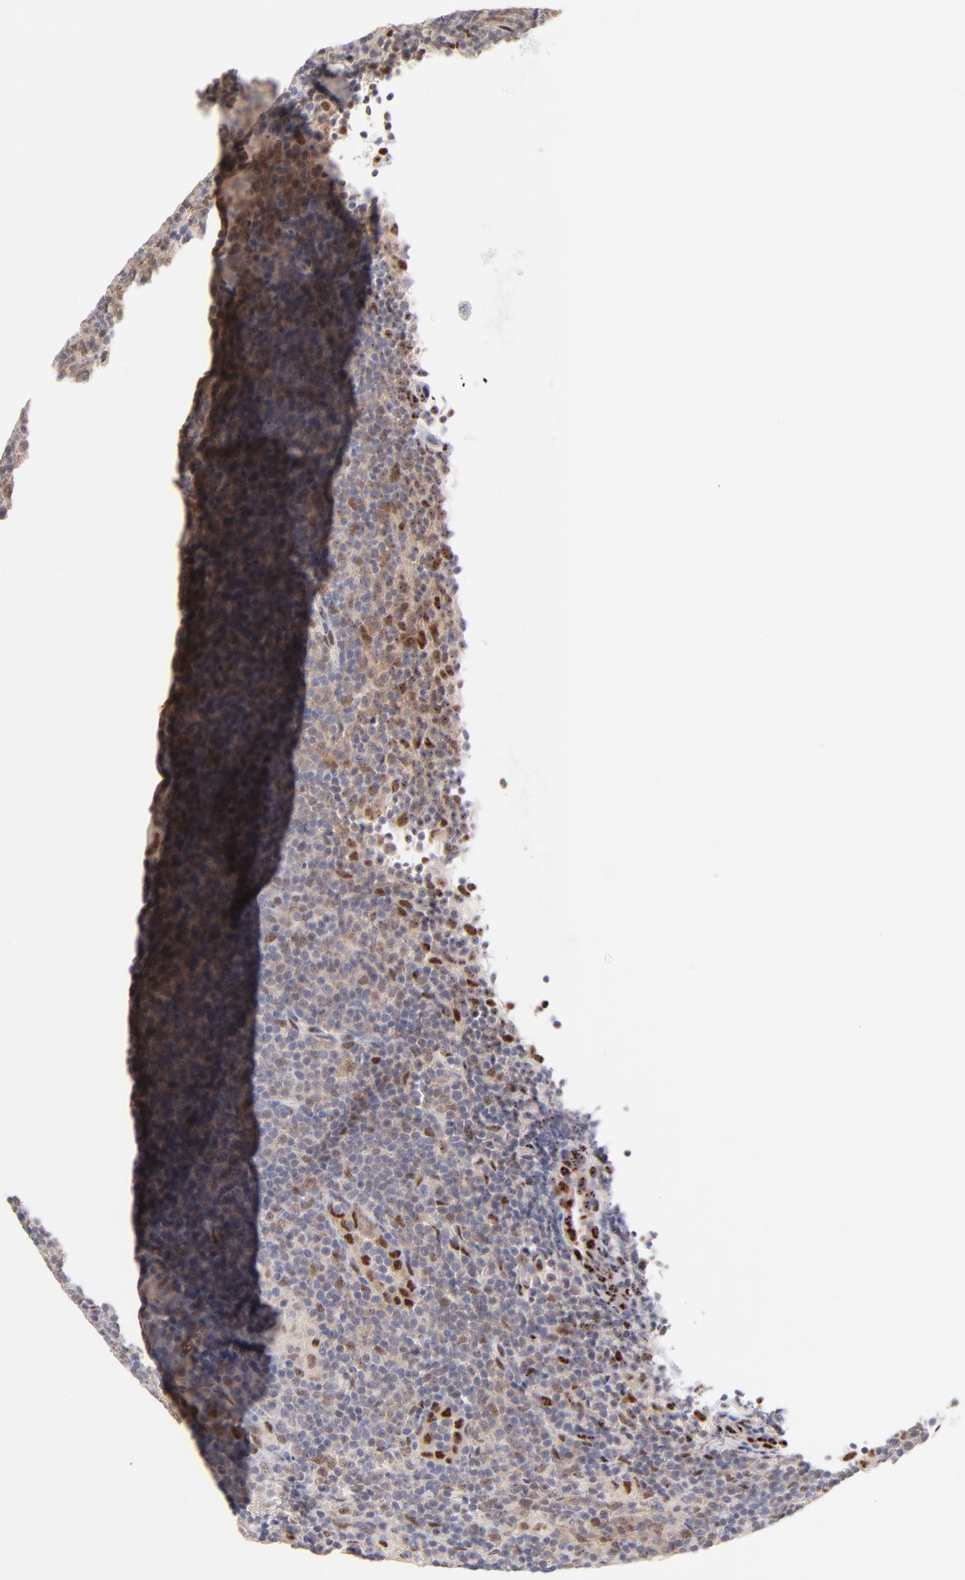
{"staining": {"intensity": "moderate", "quantity": "25%-75%", "location": "nuclear"}, "tissue": "lymphoma", "cell_type": "Tumor cells", "image_type": "cancer", "snomed": [{"axis": "morphology", "description": "Malignant lymphoma, non-Hodgkin's type, Low grade"}, {"axis": "topography", "description": "Lymph node"}], "caption": "A photomicrograph of human lymphoma stained for a protein exhibits moderate nuclear brown staining in tumor cells.", "gene": "STAT3", "patient": {"sex": "male", "age": 70}}